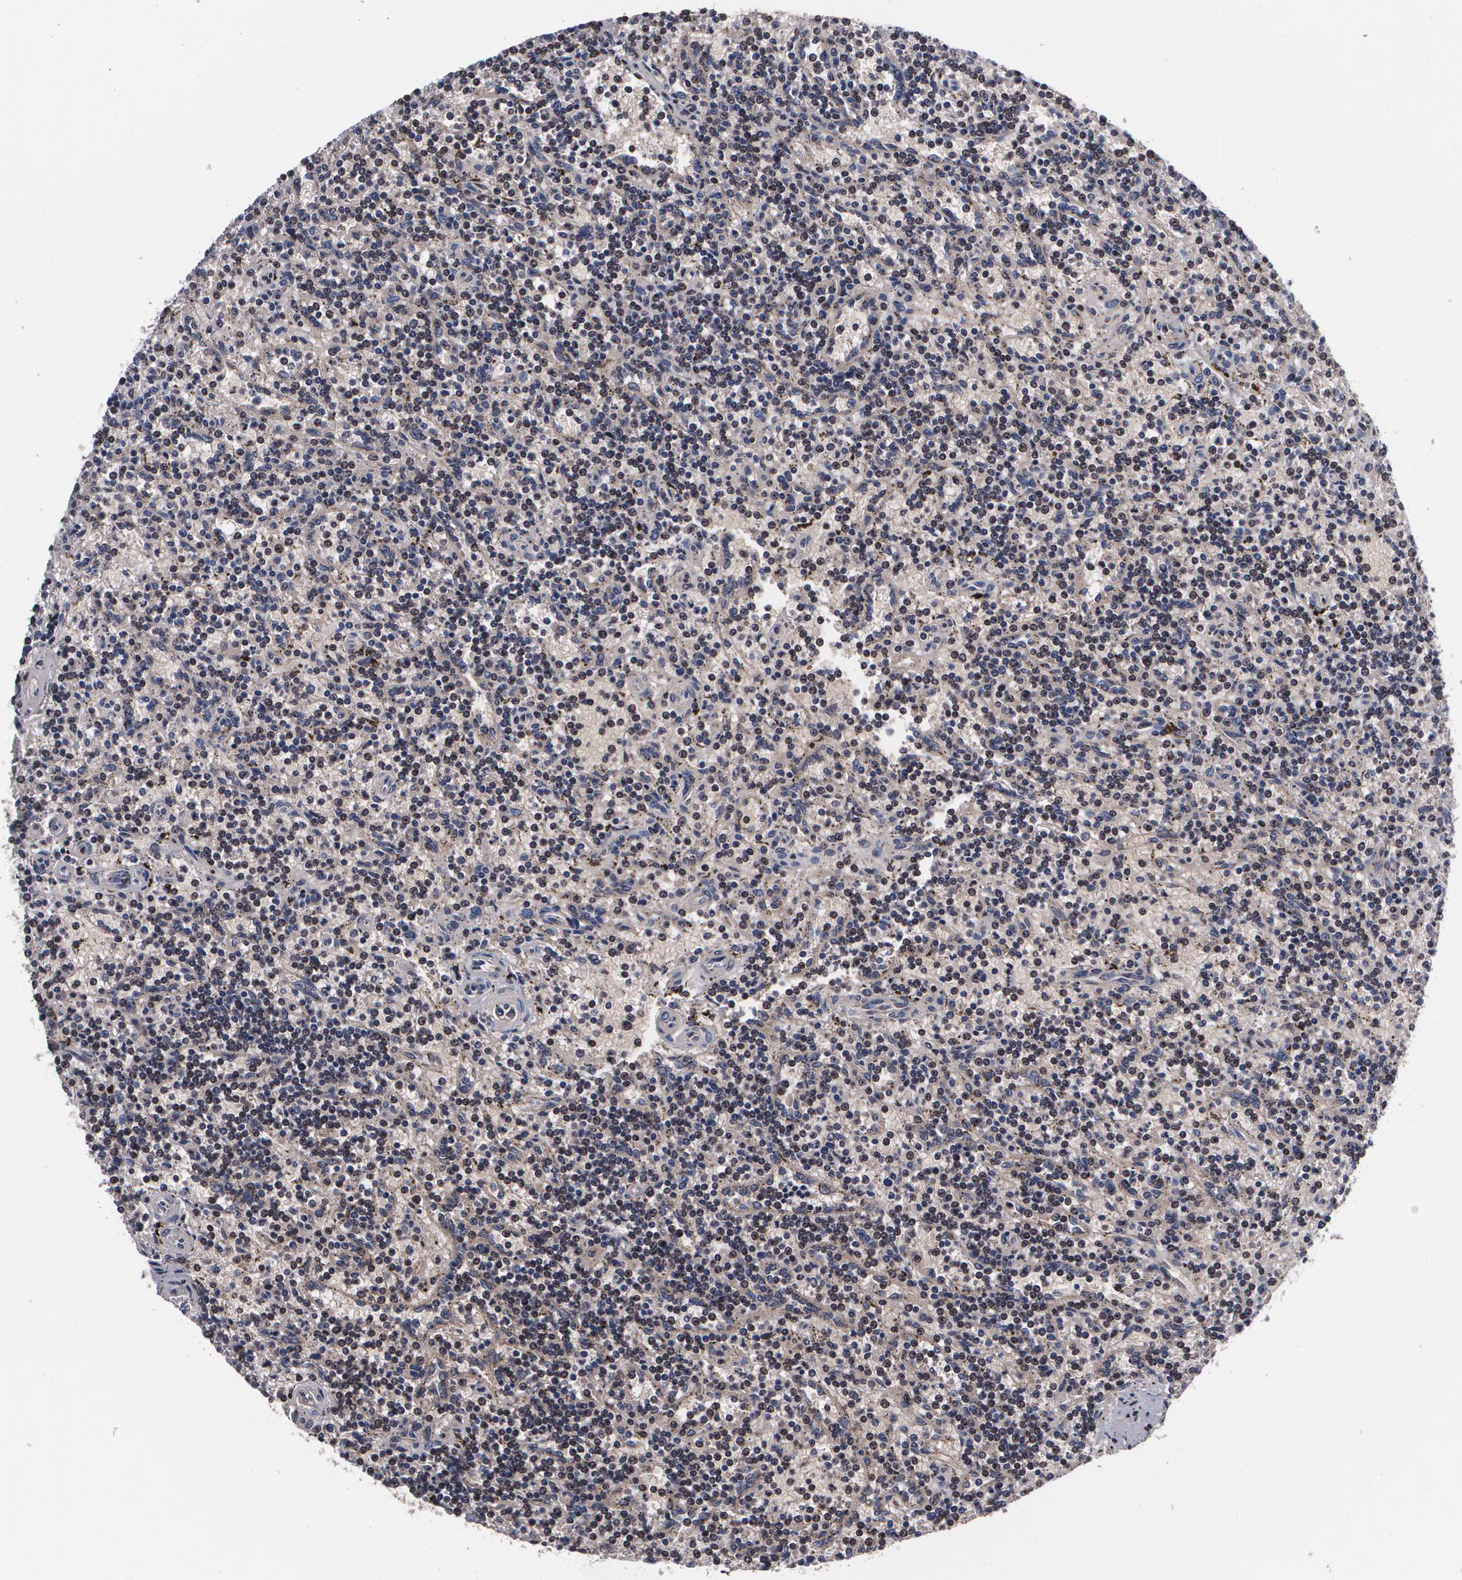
{"staining": {"intensity": "weak", "quantity": "25%-75%", "location": "cytoplasmic/membranous"}, "tissue": "lymphoma", "cell_type": "Tumor cells", "image_type": "cancer", "snomed": [{"axis": "morphology", "description": "Malignant lymphoma, non-Hodgkin's type, Low grade"}, {"axis": "topography", "description": "Spleen"}], "caption": "This photomicrograph reveals malignant lymphoma, non-Hodgkin's type (low-grade) stained with IHC to label a protein in brown. The cytoplasmic/membranous of tumor cells show weak positivity for the protein. Nuclei are counter-stained blue.", "gene": "MVP", "patient": {"sex": "male", "age": 73}}